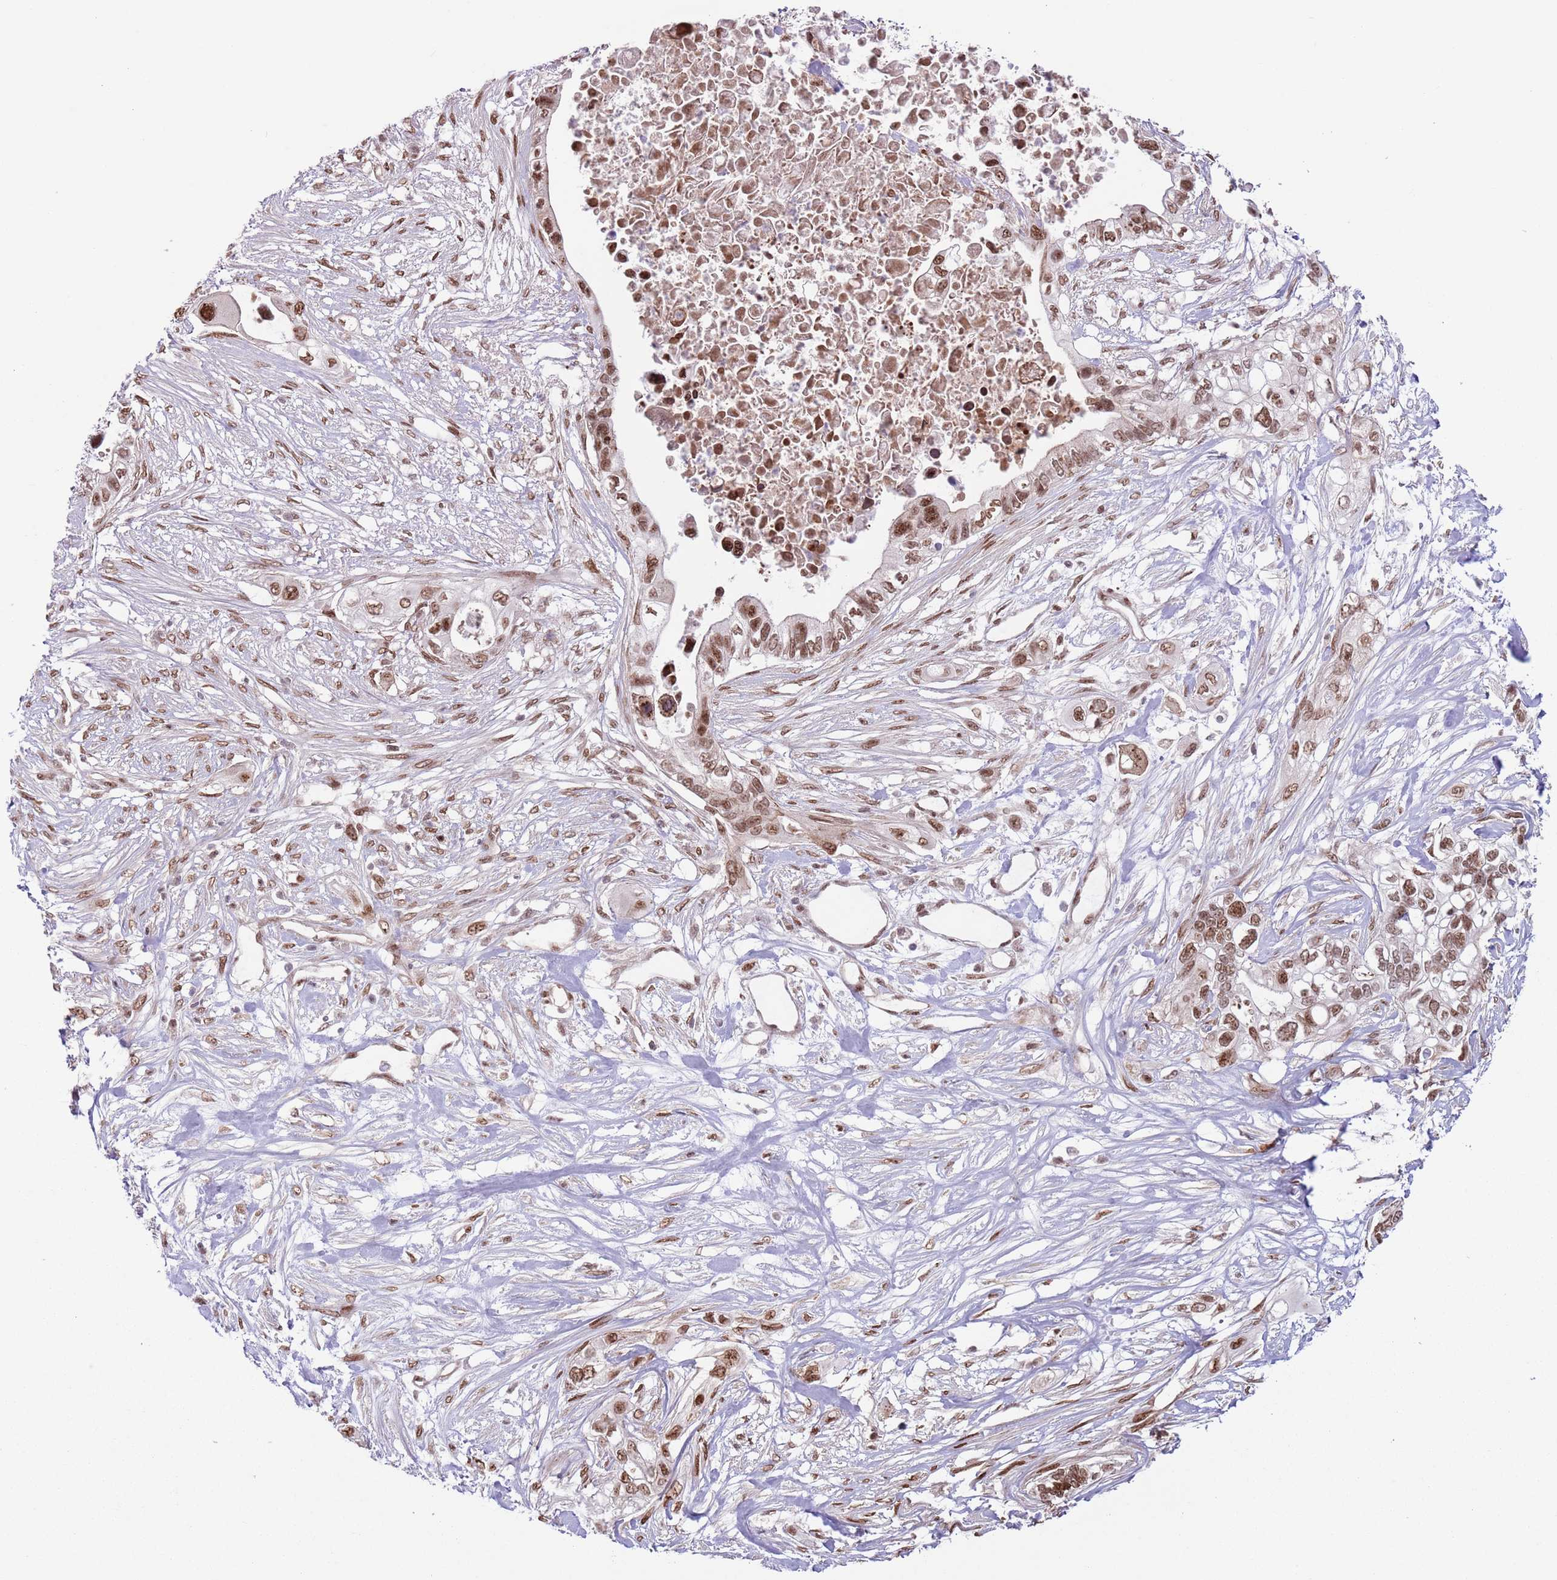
{"staining": {"intensity": "moderate", "quantity": ">75%", "location": "nuclear"}, "tissue": "pancreatic cancer", "cell_type": "Tumor cells", "image_type": "cancer", "snomed": [{"axis": "morphology", "description": "Adenocarcinoma, NOS"}, {"axis": "topography", "description": "Pancreas"}], "caption": "There is medium levels of moderate nuclear positivity in tumor cells of adenocarcinoma (pancreatic), as demonstrated by immunohistochemical staining (brown color).", "gene": "SIPA1L3", "patient": {"sex": "female", "age": 63}}